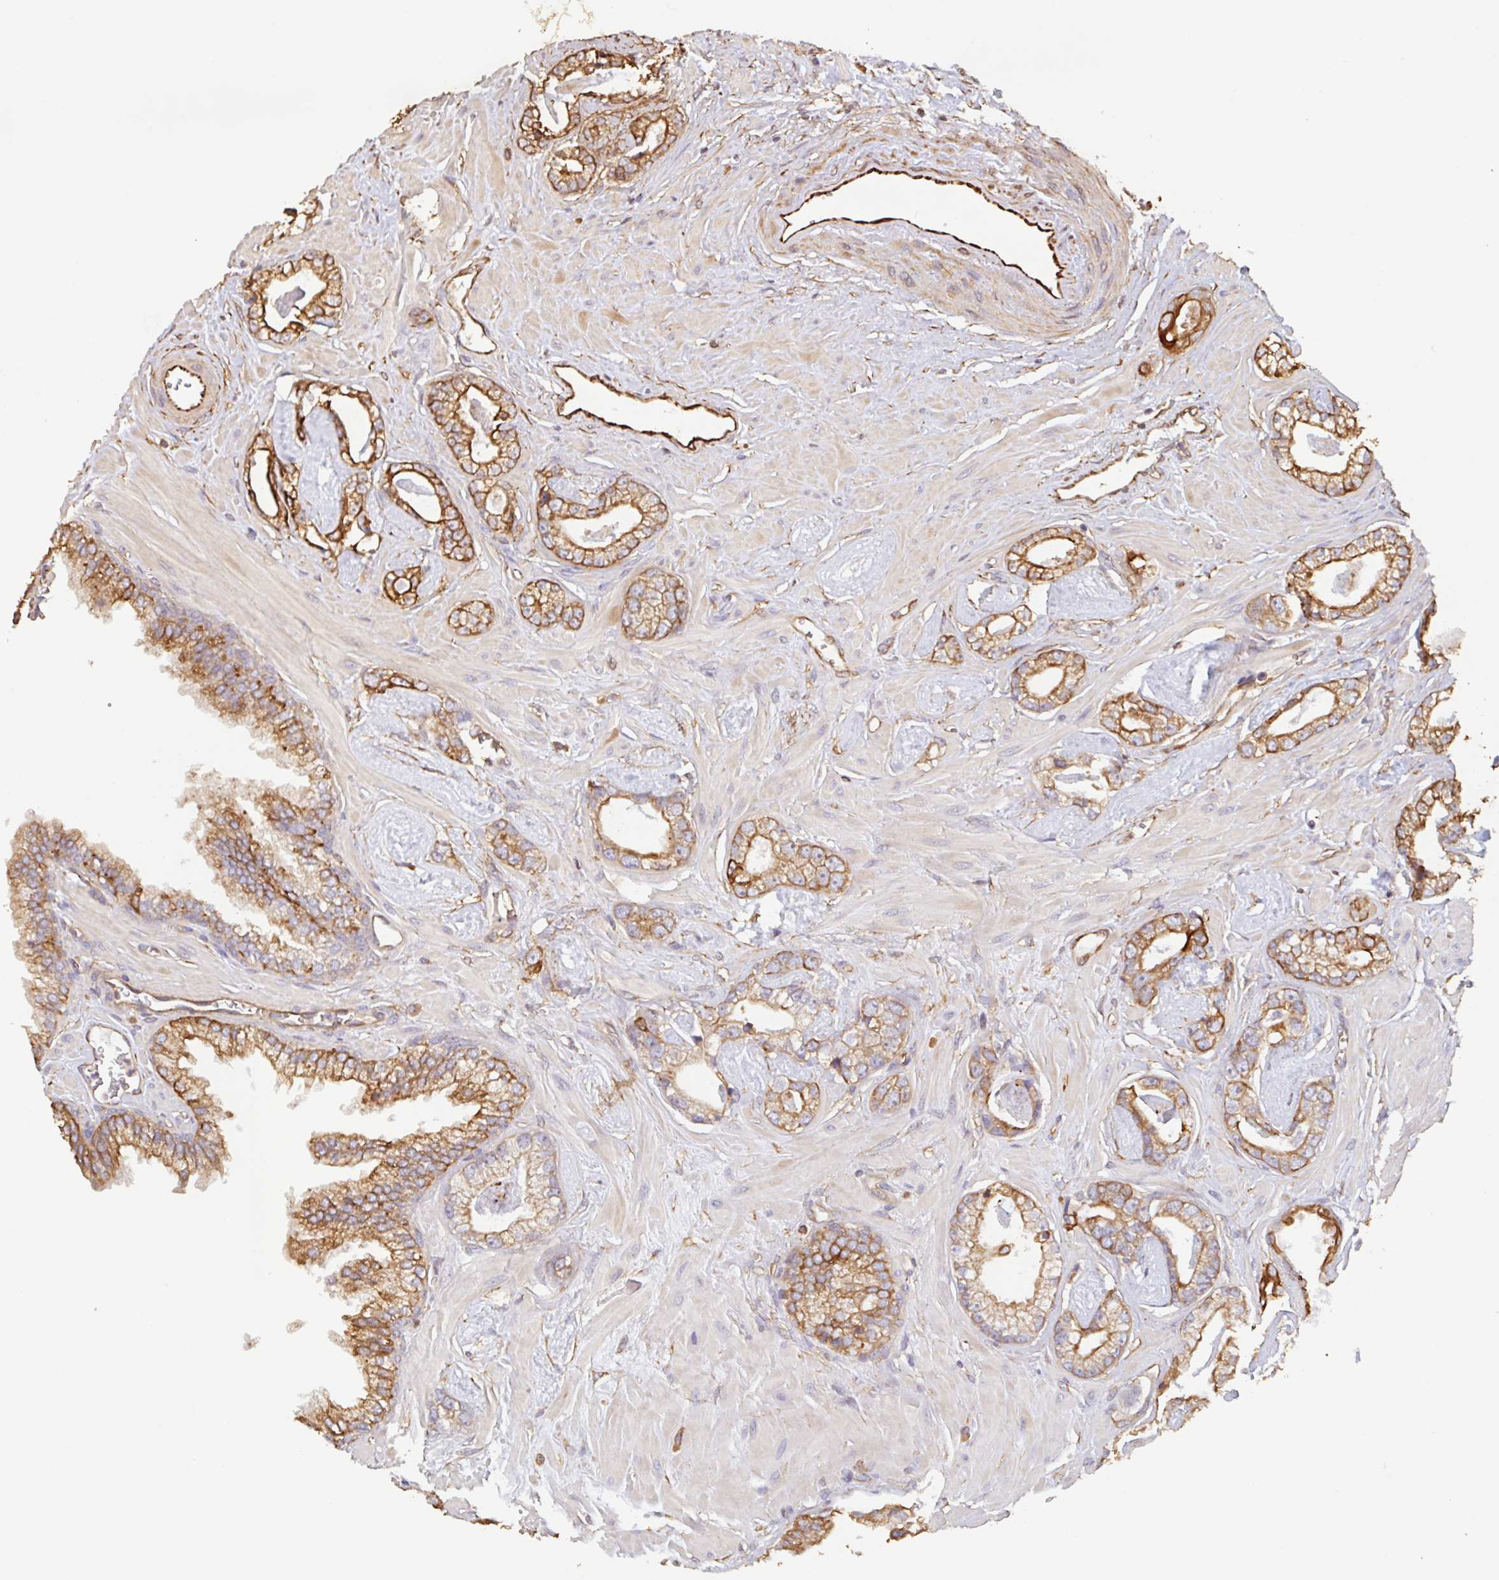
{"staining": {"intensity": "moderate", "quantity": ">75%", "location": "cytoplasmic/membranous"}, "tissue": "prostate cancer", "cell_type": "Tumor cells", "image_type": "cancer", "snomed": [{"axis": "morphology", "description": "Adenocarcinoma, Low grade"}, {"axis": "topography", "description": "Prostate"}], "caption": "Brown immunohistochemical staining in human low-grade adenocarcinoma (prostate) reveals moderate cytoplasmic/membranous staining in about >75% of tumor cells. The staining is performed using DAB brown chromogen to label protein expression. The nuclei are counter-stained blue using hematoxylin.", "gene": "ZNF790", "patient": {"sex": "male", "age": 60}}